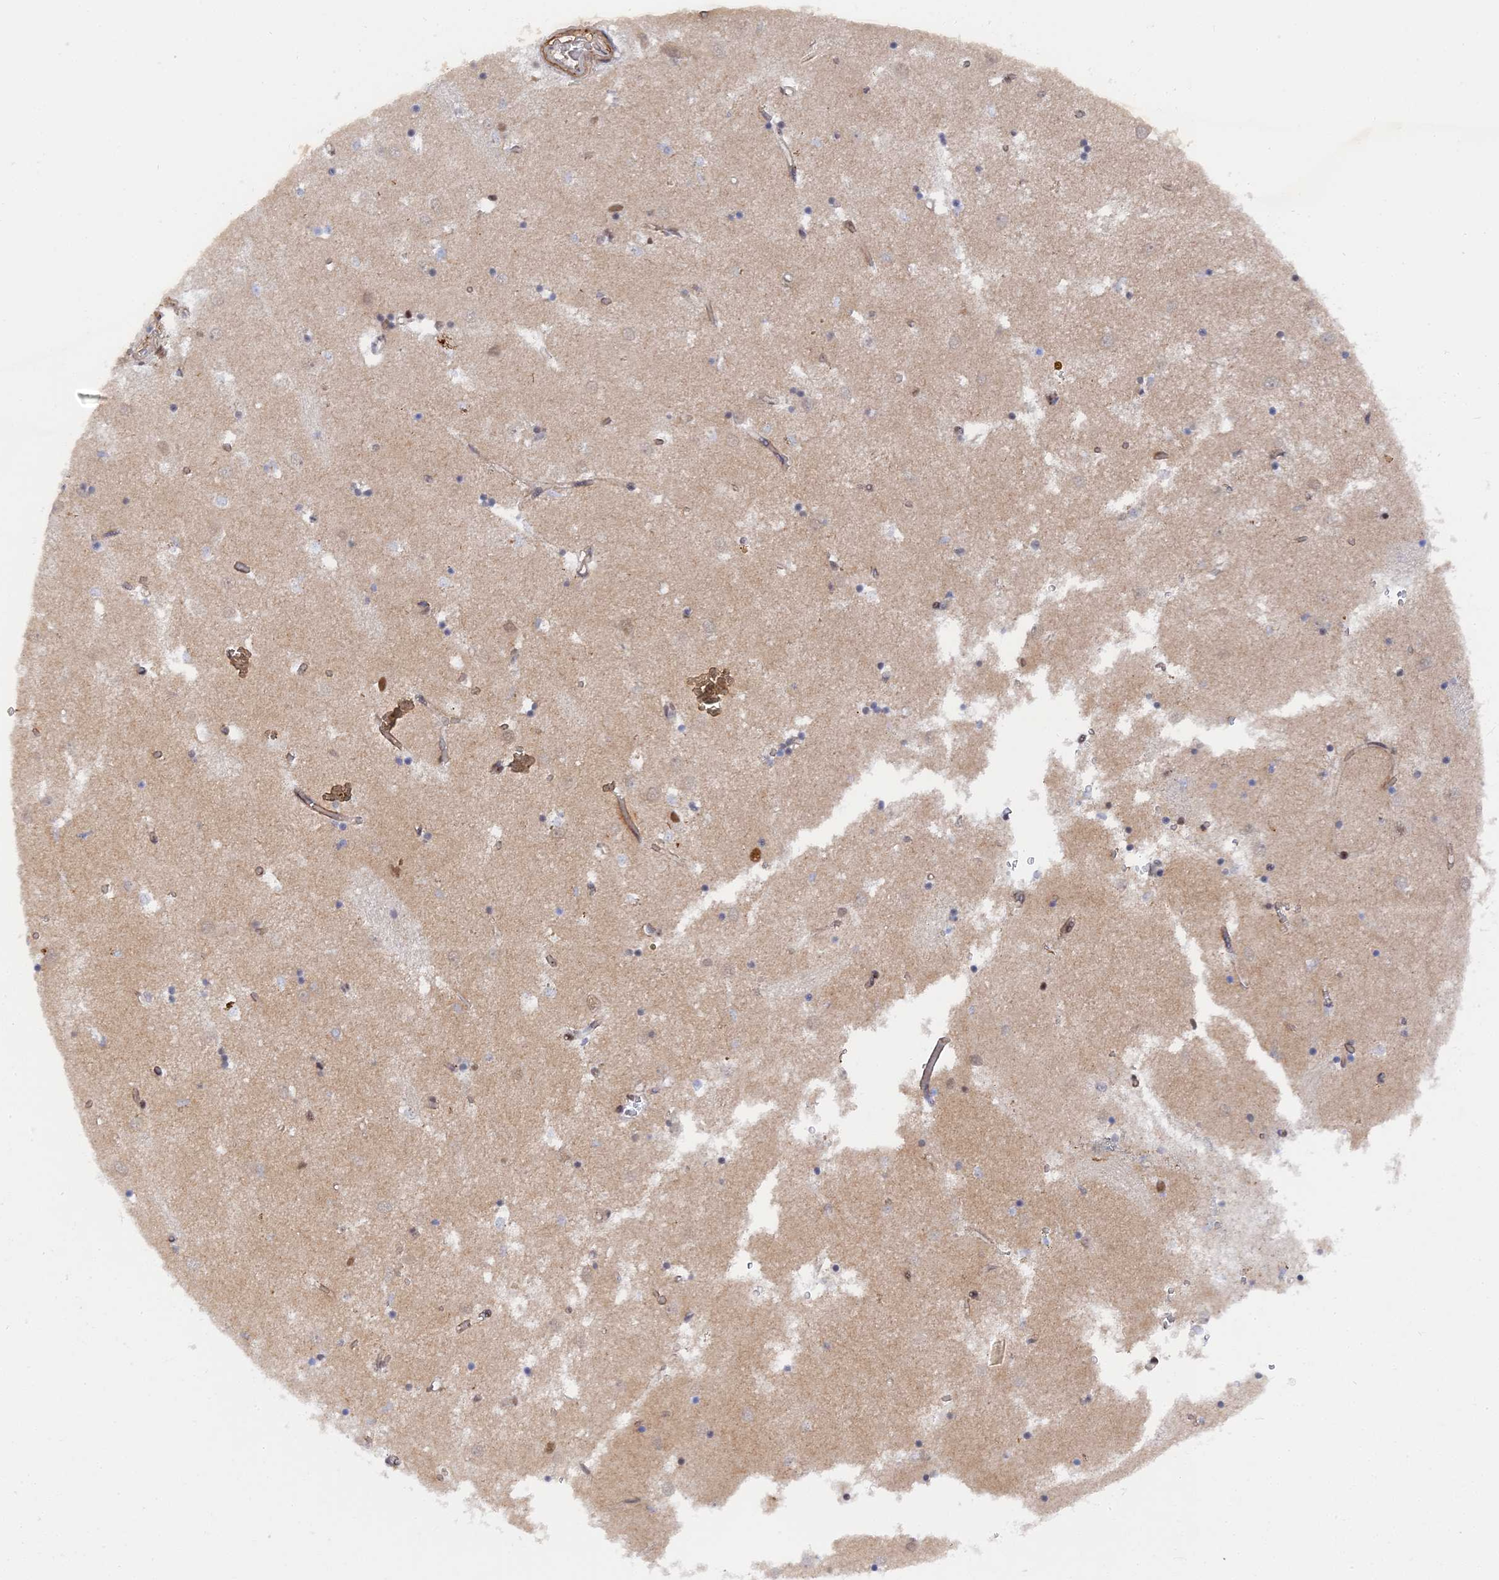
{"staining": {"intensity": "weak", "quantity": "<25%", "location": "nuclear"}, "tissue": "caudate", "cell_type": "Glial cells", "image_type": "normal", "snomed": [{"axis": "morphology", "description": "Normal tissue, NOS"}, {"axis": "topography", "description": "Lateral ventricle wall"}], "caption": "DAB (3,3'-diaminobenzidine) immunohistochemical staining of normal caudate demonstrates no significant staining in glial cells.", "gene": "CCDC85A", "patient": {"sex": "male", "age": 70}}